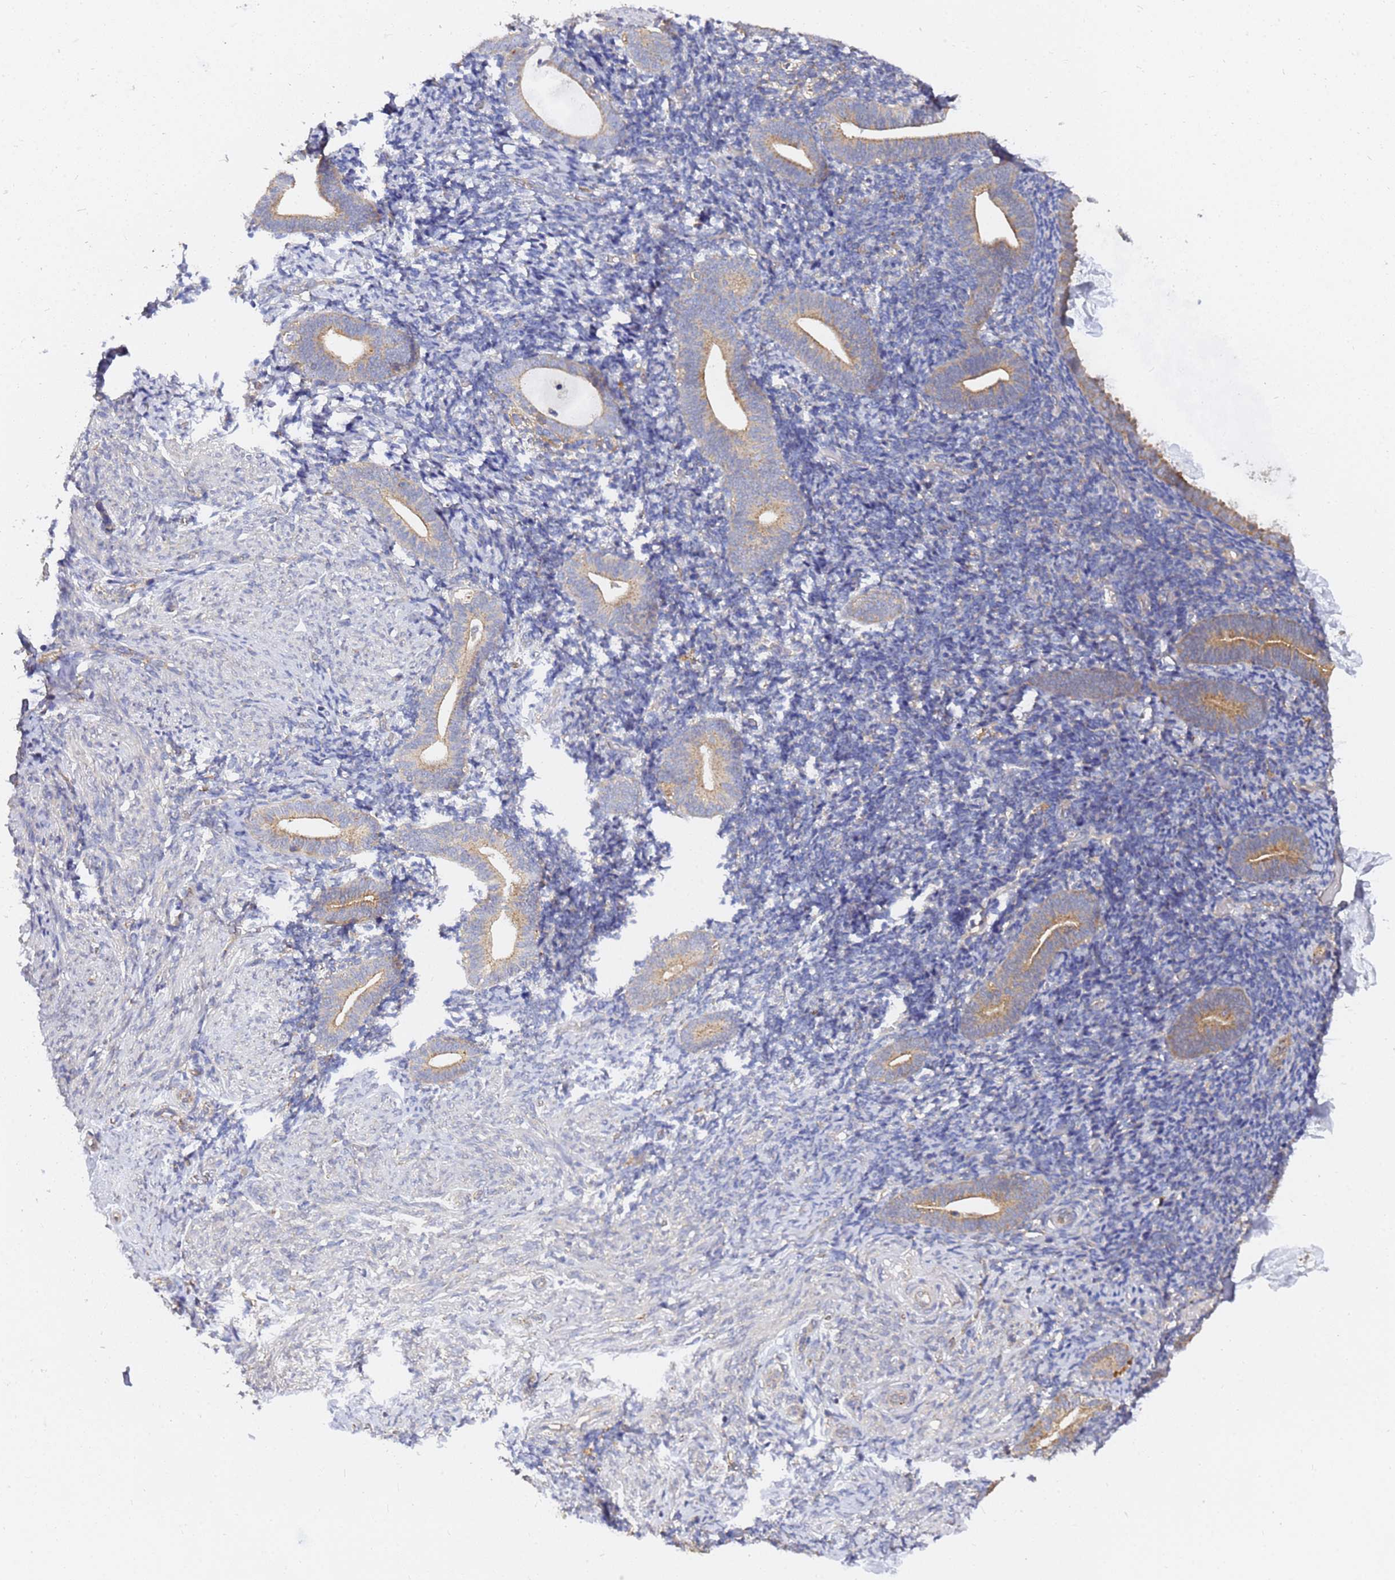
{"staining": {"intensity": "moderate", "quantity": "25%-75%", "location": "cytoplasmic/membranous"}, "tissue": "endometrium", "cell_type": "Cells in endometrial stroma", "image_type": "normal", "snomed": [{"axis": "morphology", "description": "Normal tissue, NOS"}, {"axis": "topography", "description": "Endometrium"}], "caption": "About 25%-75% of cells in endometrial stroma in normal endometrium reveal moderate cytoplasmic/membranous protein staining as visualized by brown immunohistochemical staining.", "gene": "ALS2CL", "patient": {"sex": "female", "age": 51}}